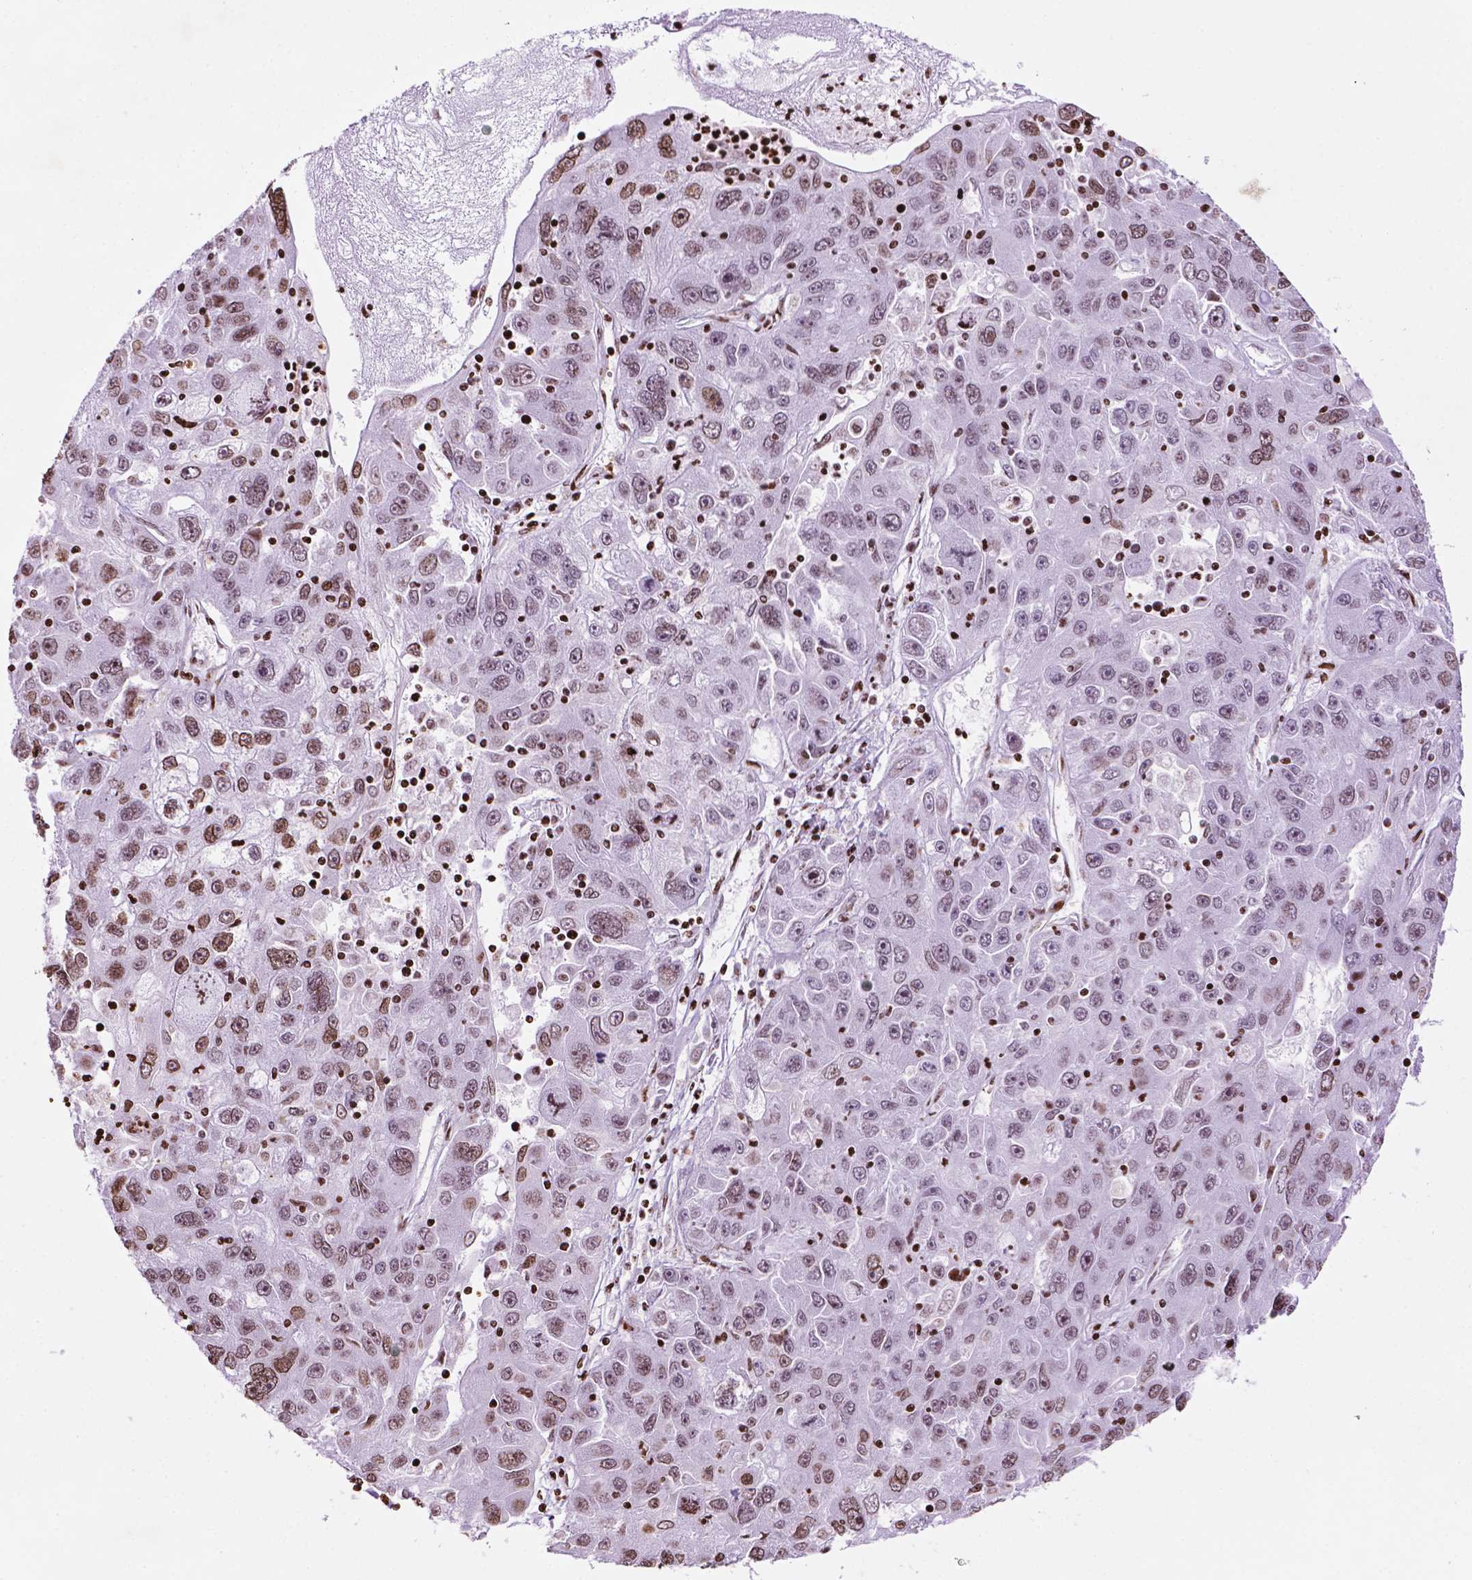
{"staining": {"intensity": "moderate", "quantity": "25%-75%", "location": "nuclear"}, "tissue": "stomach cancer", "cell_type": "Tumor cells", "image_type": "cancer", "snomed": [{"axis": "morphology", "description": "Adenocarcinoma, NOS"}, {"axis": "topography", "description": "Stomach"}], "caption": "Stomach adenocarcinoma was stained to show a protein in brown. There is medium levels of moderate nuclear staining in about 25%-75% of tumor cells.", "gene": "TMEM250", "patient": {"sex": "male", "age": 56}}